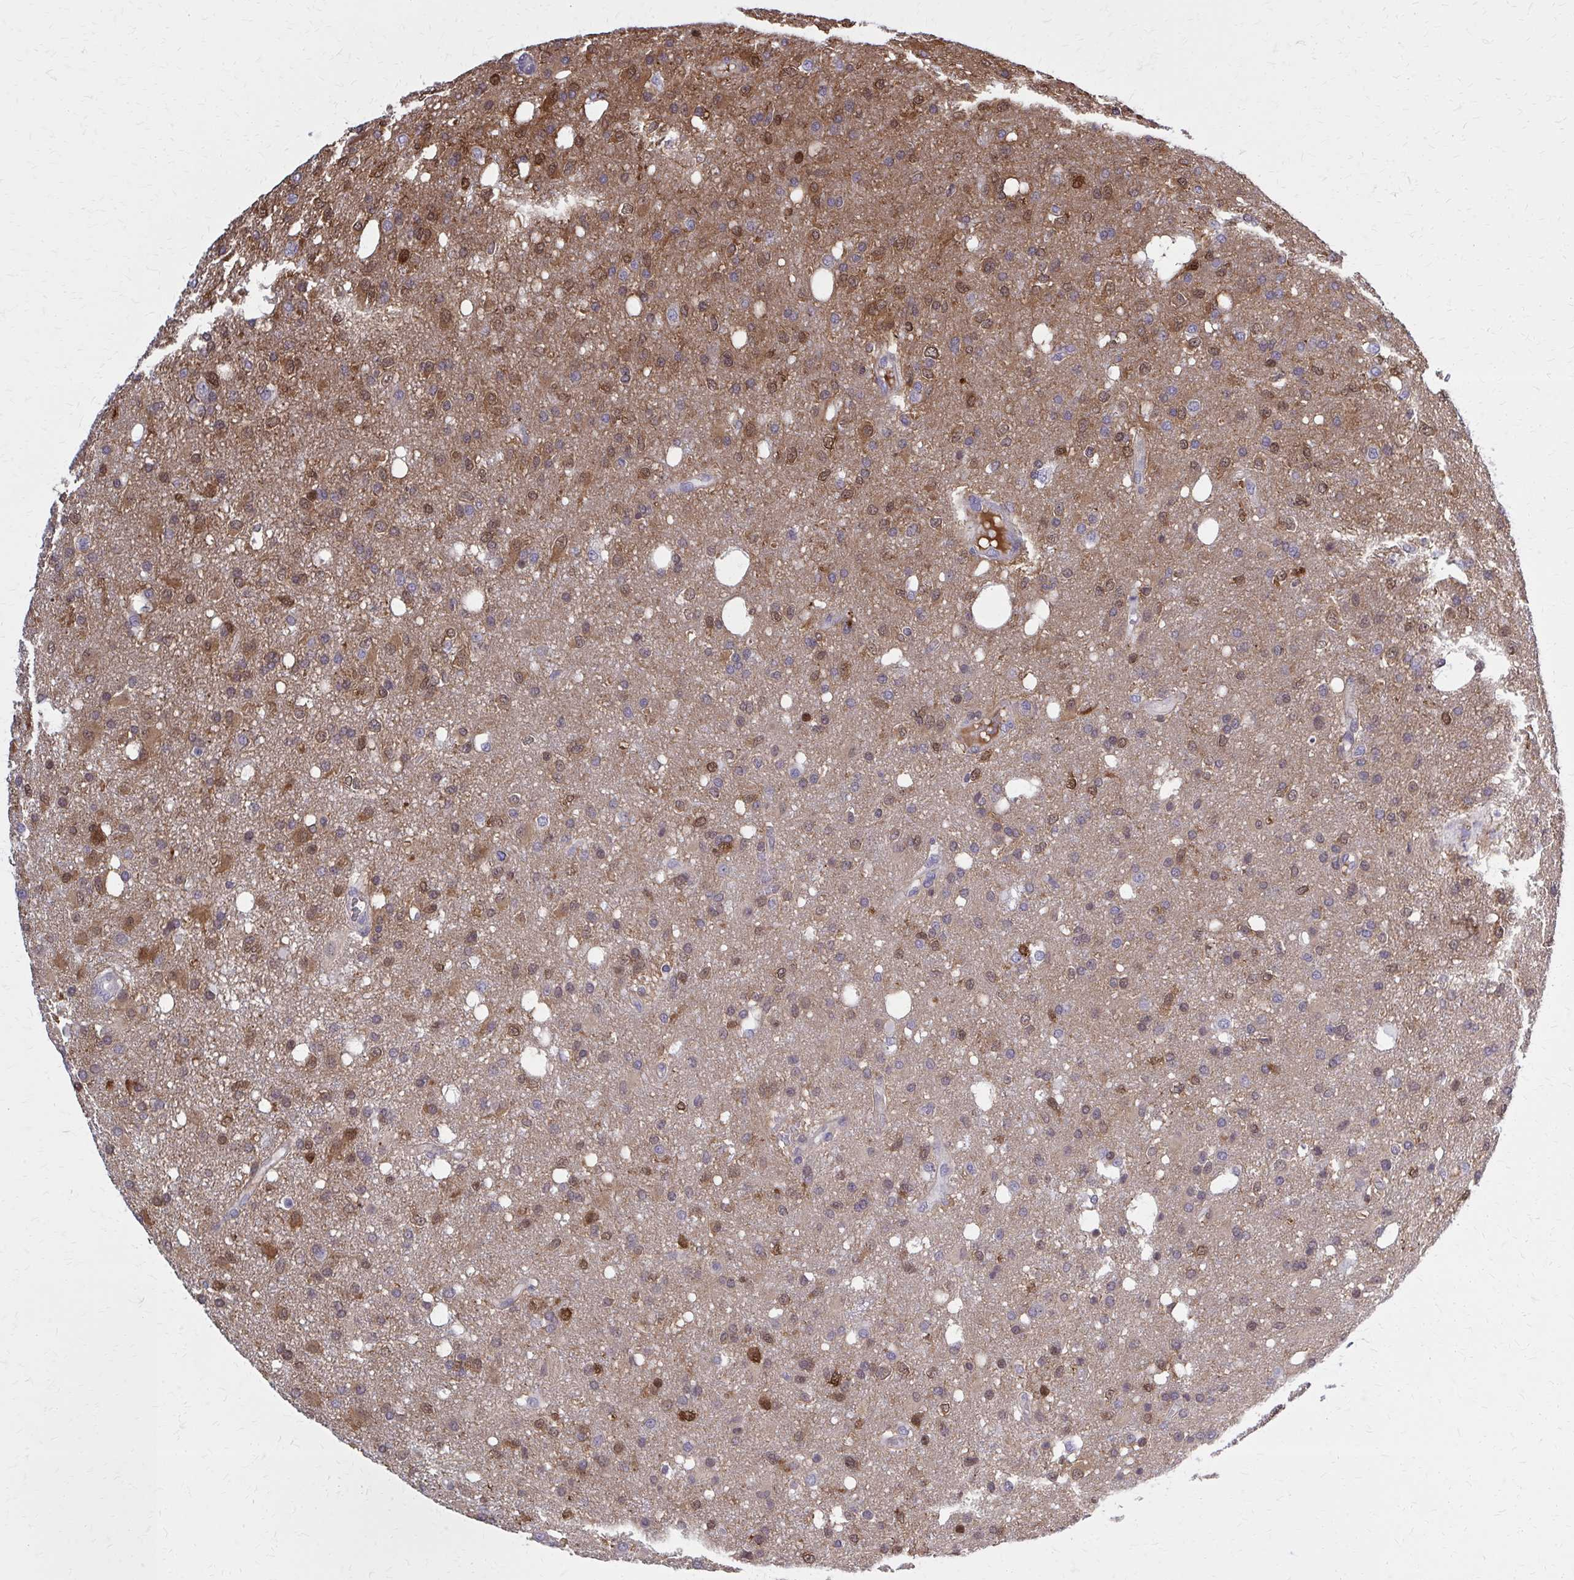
{"staining": {"intensity": "moderate", "quantity": "25%-75%", "location": "cytoplasmic/membranous"}, "tissue": "glioma", "cell_type": "Tumor cells", "image_type": "cancer", "snomed": [{"axis": "morphology", "description": "Glioma, malignant, Low grade"}, {"axis": "topography", "description": "Brain"}], "caption": "DAB (3,3'-diaminobenzidine) immunohistochemical staining of human glioma displays moderate cytoplasmic/membranous protein expression in about 25%-75% of tumor cells. The staining was performed using DAB, with brown indicating positive protein expression. Nuclei are stained blue with hematoxylin.", "gene": "DBI", "patient": {"sex": "female", "age": 58}}